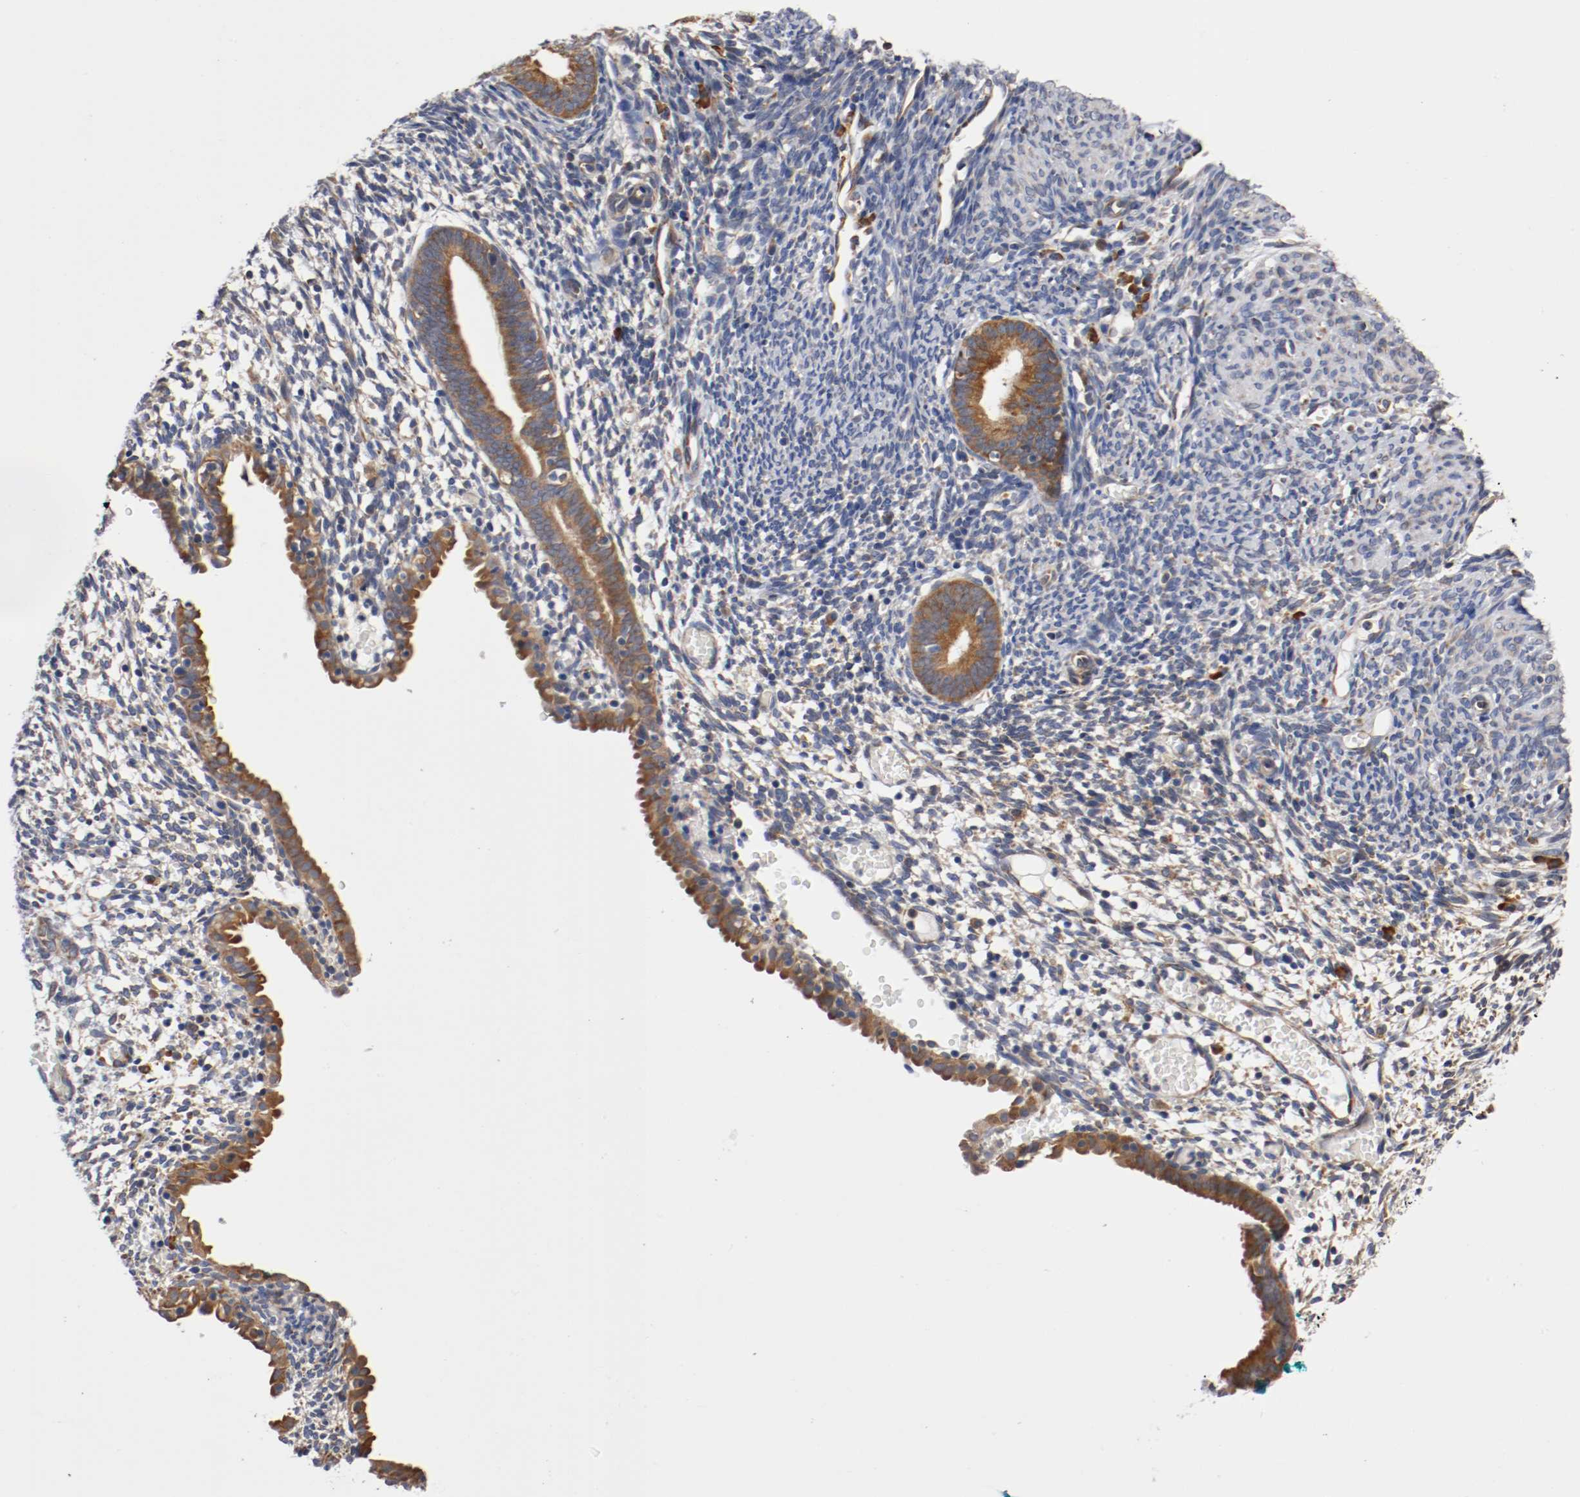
{"staining": {"intensity": "negative", "quantity": "none", "location": "none"}, "tissue": "endometrium", "cell_type": "Cells in endometrial stroma", "image_type": "normal", "snomed": [{"axis": "morphology", "description": "Normal tissue, NOS"}, {"axis": "morphology", "description": "Atrophy, NOS"}, {"axis": "topography", "description": "Uterus"}, {"axis": "topography", "description": "Endometrium"}], "caption": "IHC image of normal endometrium: human endometrium stained with DAB (3,3'-diaminobenzidine) exhibits no significant protein expression in cells in endometrial stroma.", "gene": "TNFSF12", "patient": {"sex": "female", "age": 68}}